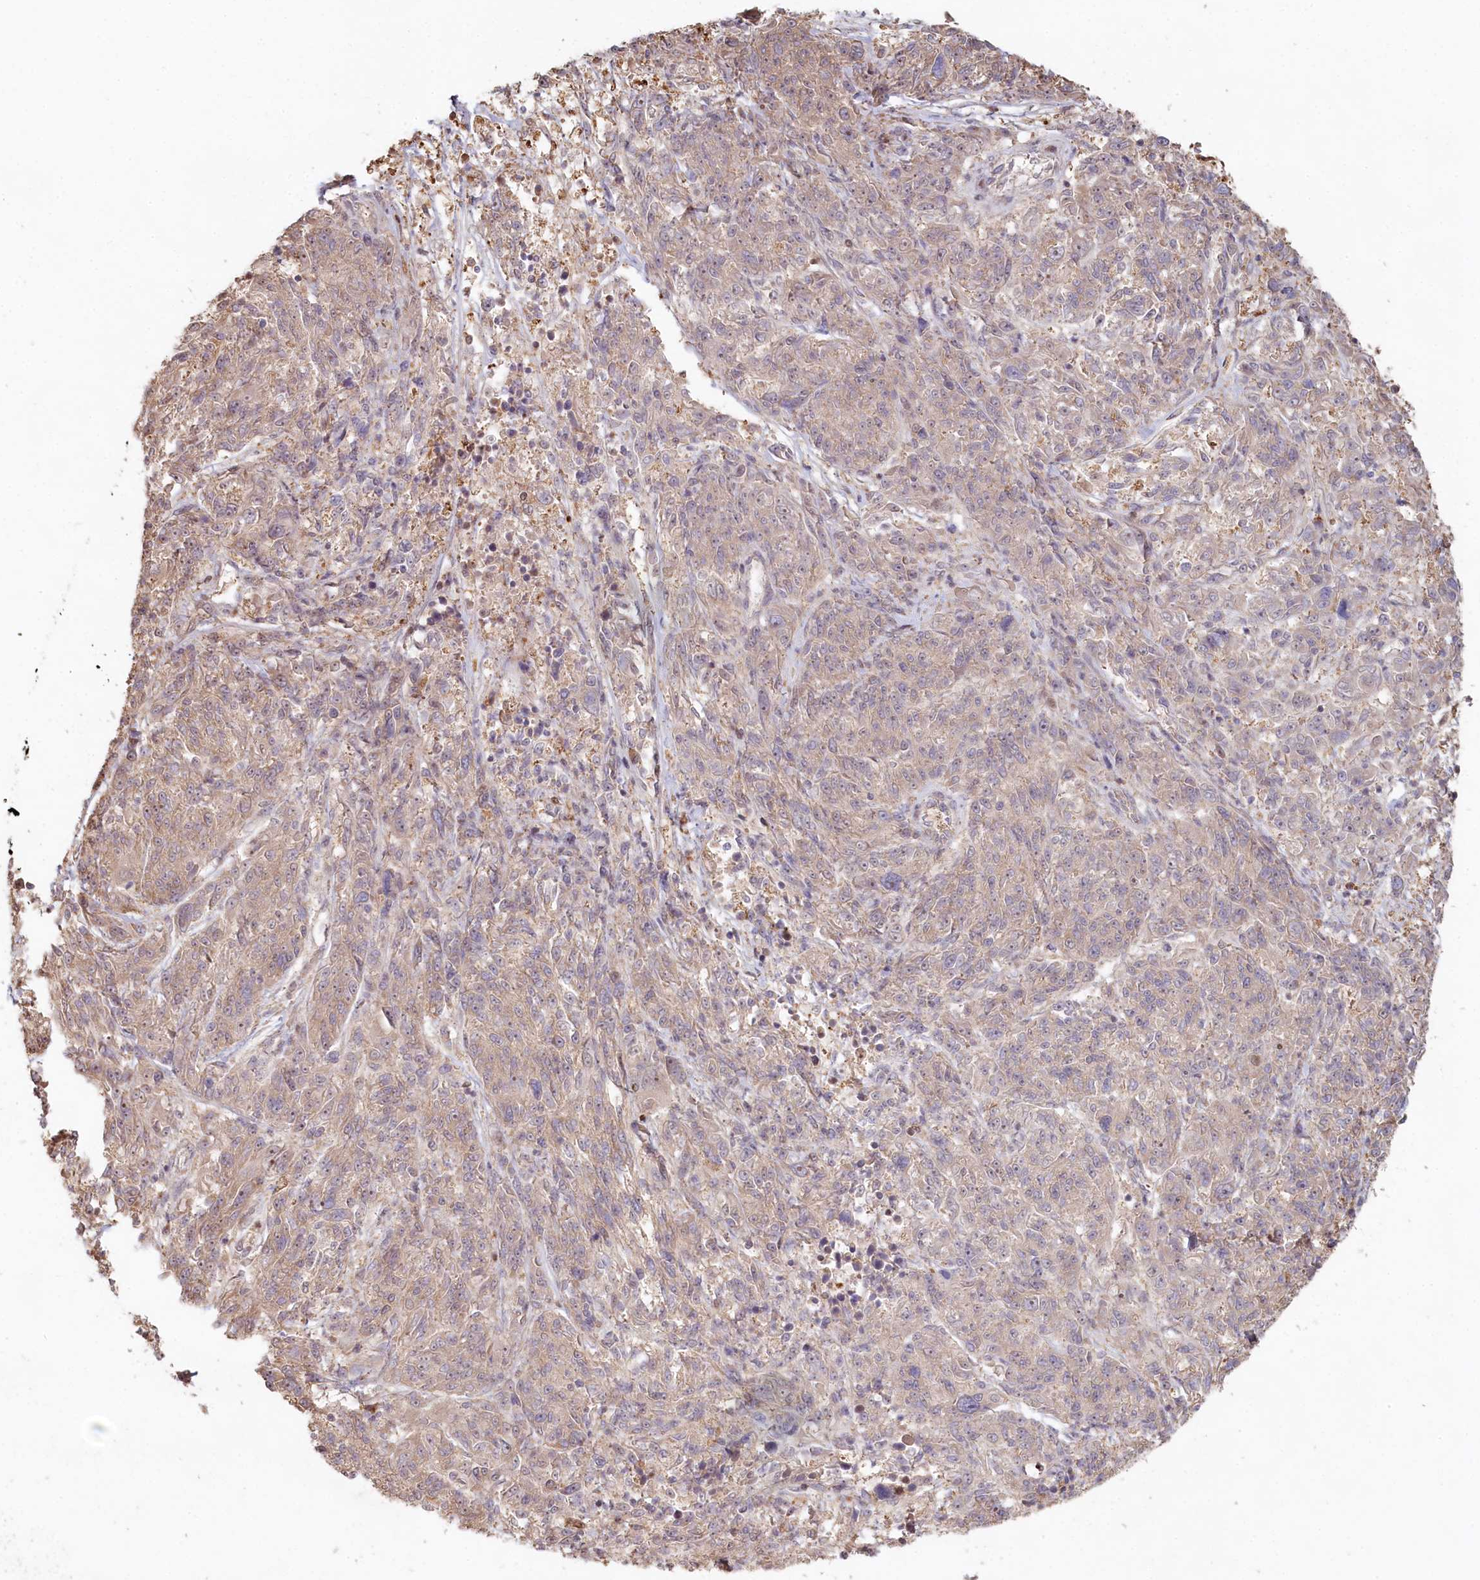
{"staining": {"intensity": "negative", "quantity": "none", "location": "none"}, "tissue": "melanoma", "cell_type": "Tumor cells", "image_type": "cancer", "snomed": [{"axis": "morphology", "description": "Malignant melanoma, NOS"}, {"axis": "topography", "description": "Skin"}], "caption": "Malignant melanoma was stained to show a protein in brown. There is no significant staining in tumor cells. (DAB immunohistochemistry (IHC) visualized using brightfield microscopy, high magnification).", "gene": "HAL", "patient": {"sex": "male", "age": 53}}